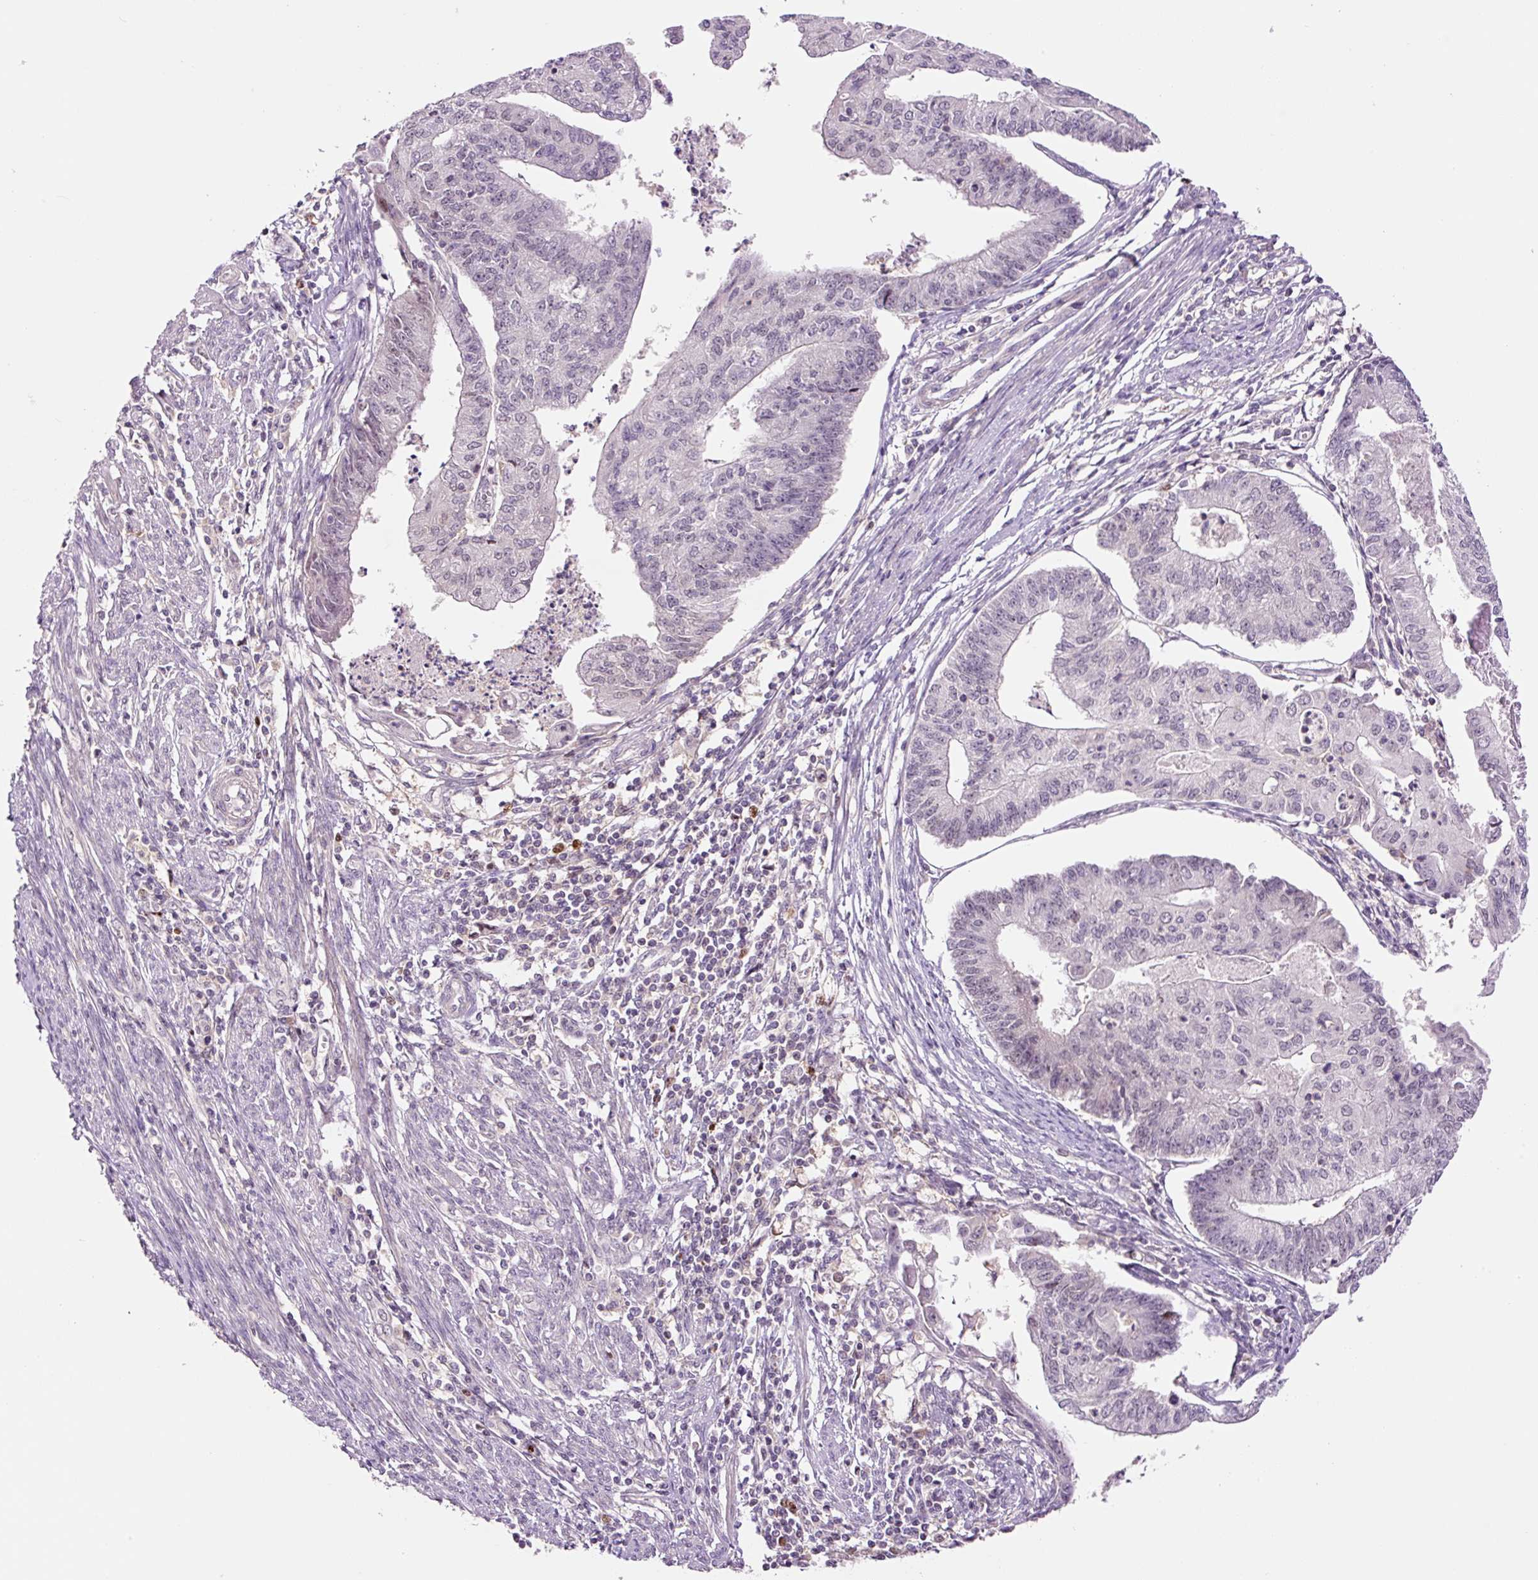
{"staining": {"intensity": "negative", "quantity": "none", "location": "none"}, "tissue": "endometrial cancer", "cell_type": "Tumor cells", "image_type": "cancer", "snomed": [{"axis": "morphology", "description": "Adenocarcinoma, NOS"}, {"axis": "topography", "description": "Endometrium"}], "caption": "The IHC histopathology image has no significant positivity in tumor cells of endometrial adenocarcinoma tissue.", "gene": "DPPA4", "patient": {"sex": "female", "age": 56}}